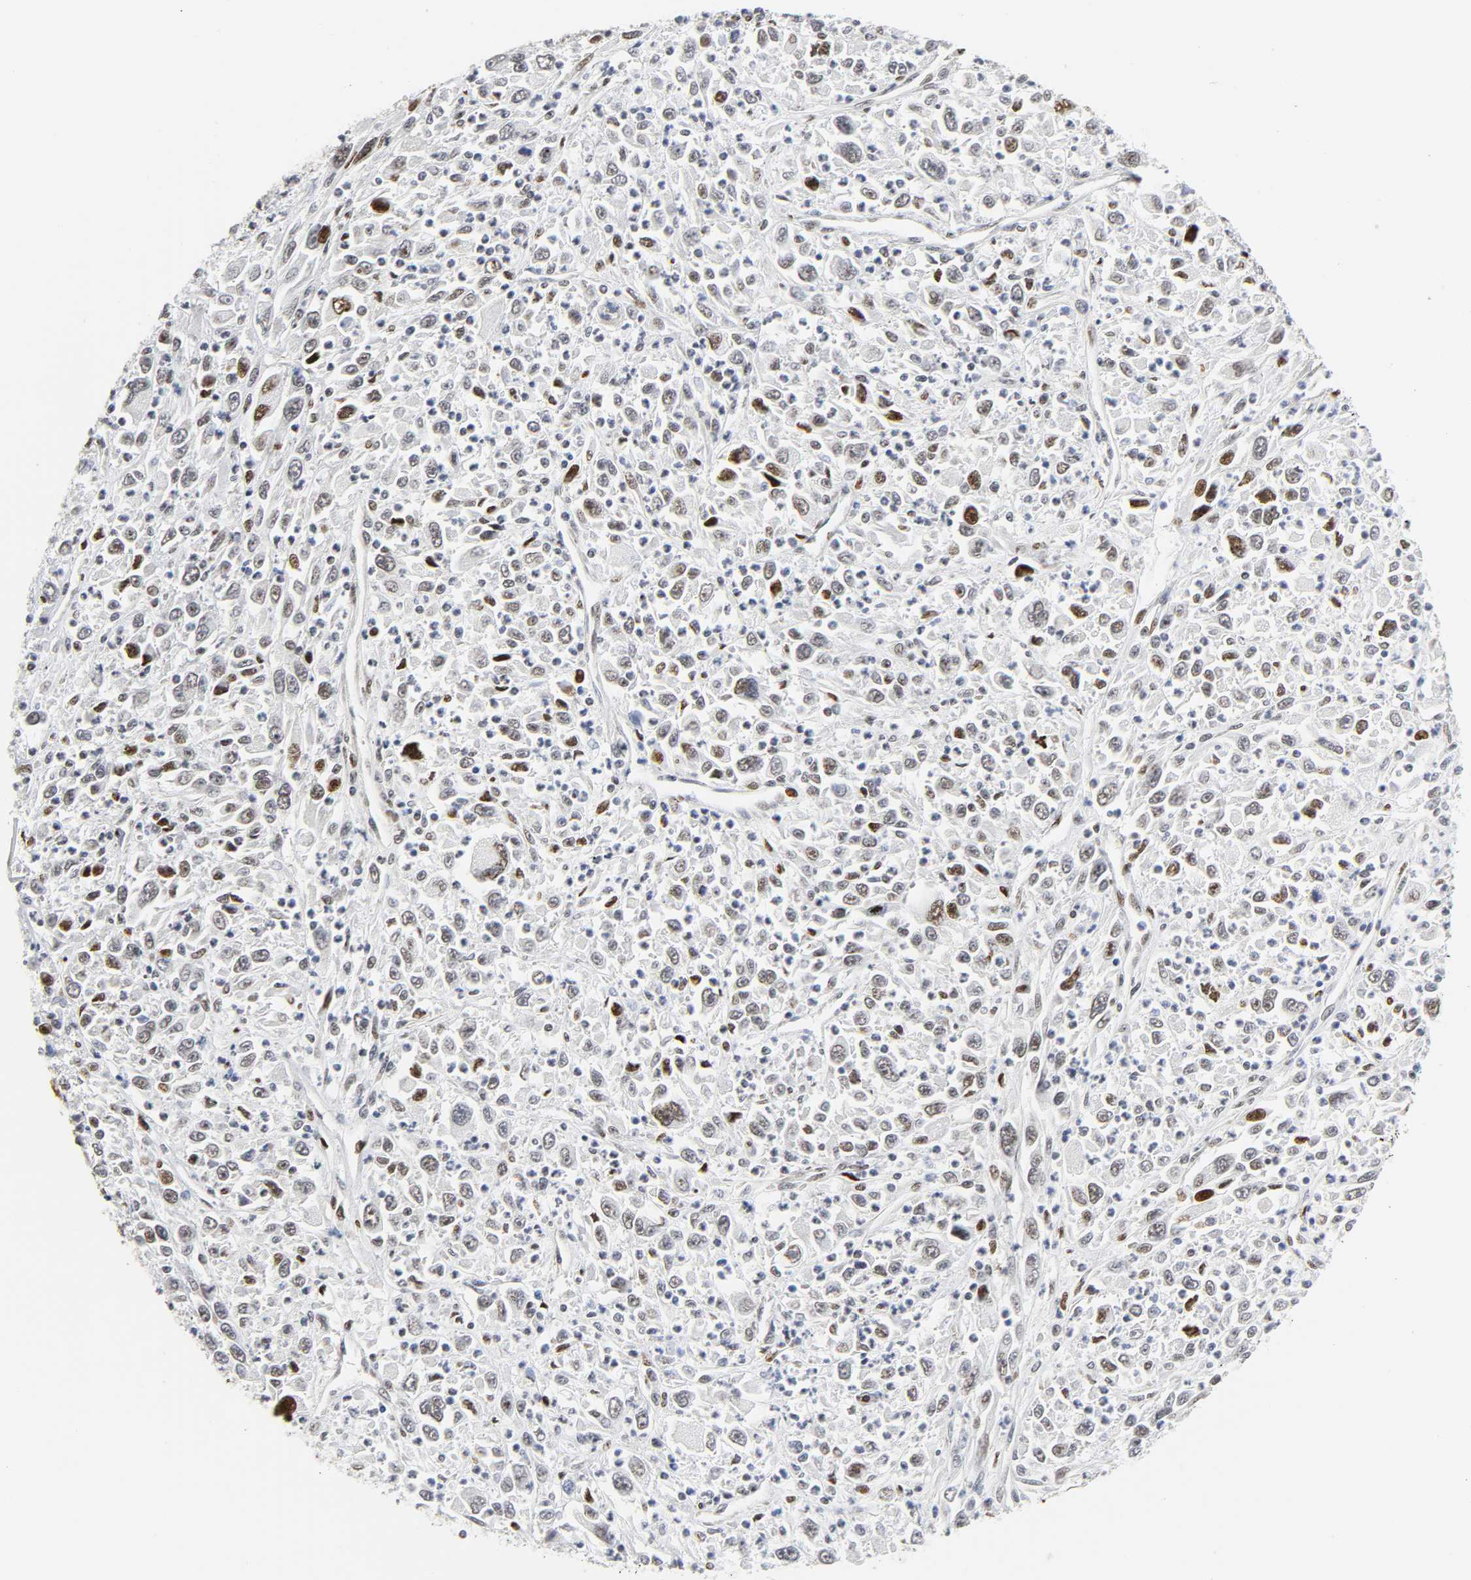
{"staining": {"intensity": "negative", "quantity": "none", "location": "none"}, "tissue": "melanoma", "cell_type": "Tumor cells", "image_type": "cancer", "snomed": [{"axis": "morphology", "description": "Malignant melanoma, Metastatic site"}, {"axis": "topography", "description": "Skin"}], "caption": "This micrograph is of melanoma stained with immunohistochemistry to label a protein in brown with the nuclei are counter-stained blue. There is no expression in tumor cells.", "gene": "DOCK1", "patient": {"sex": "female", "age": 56}}